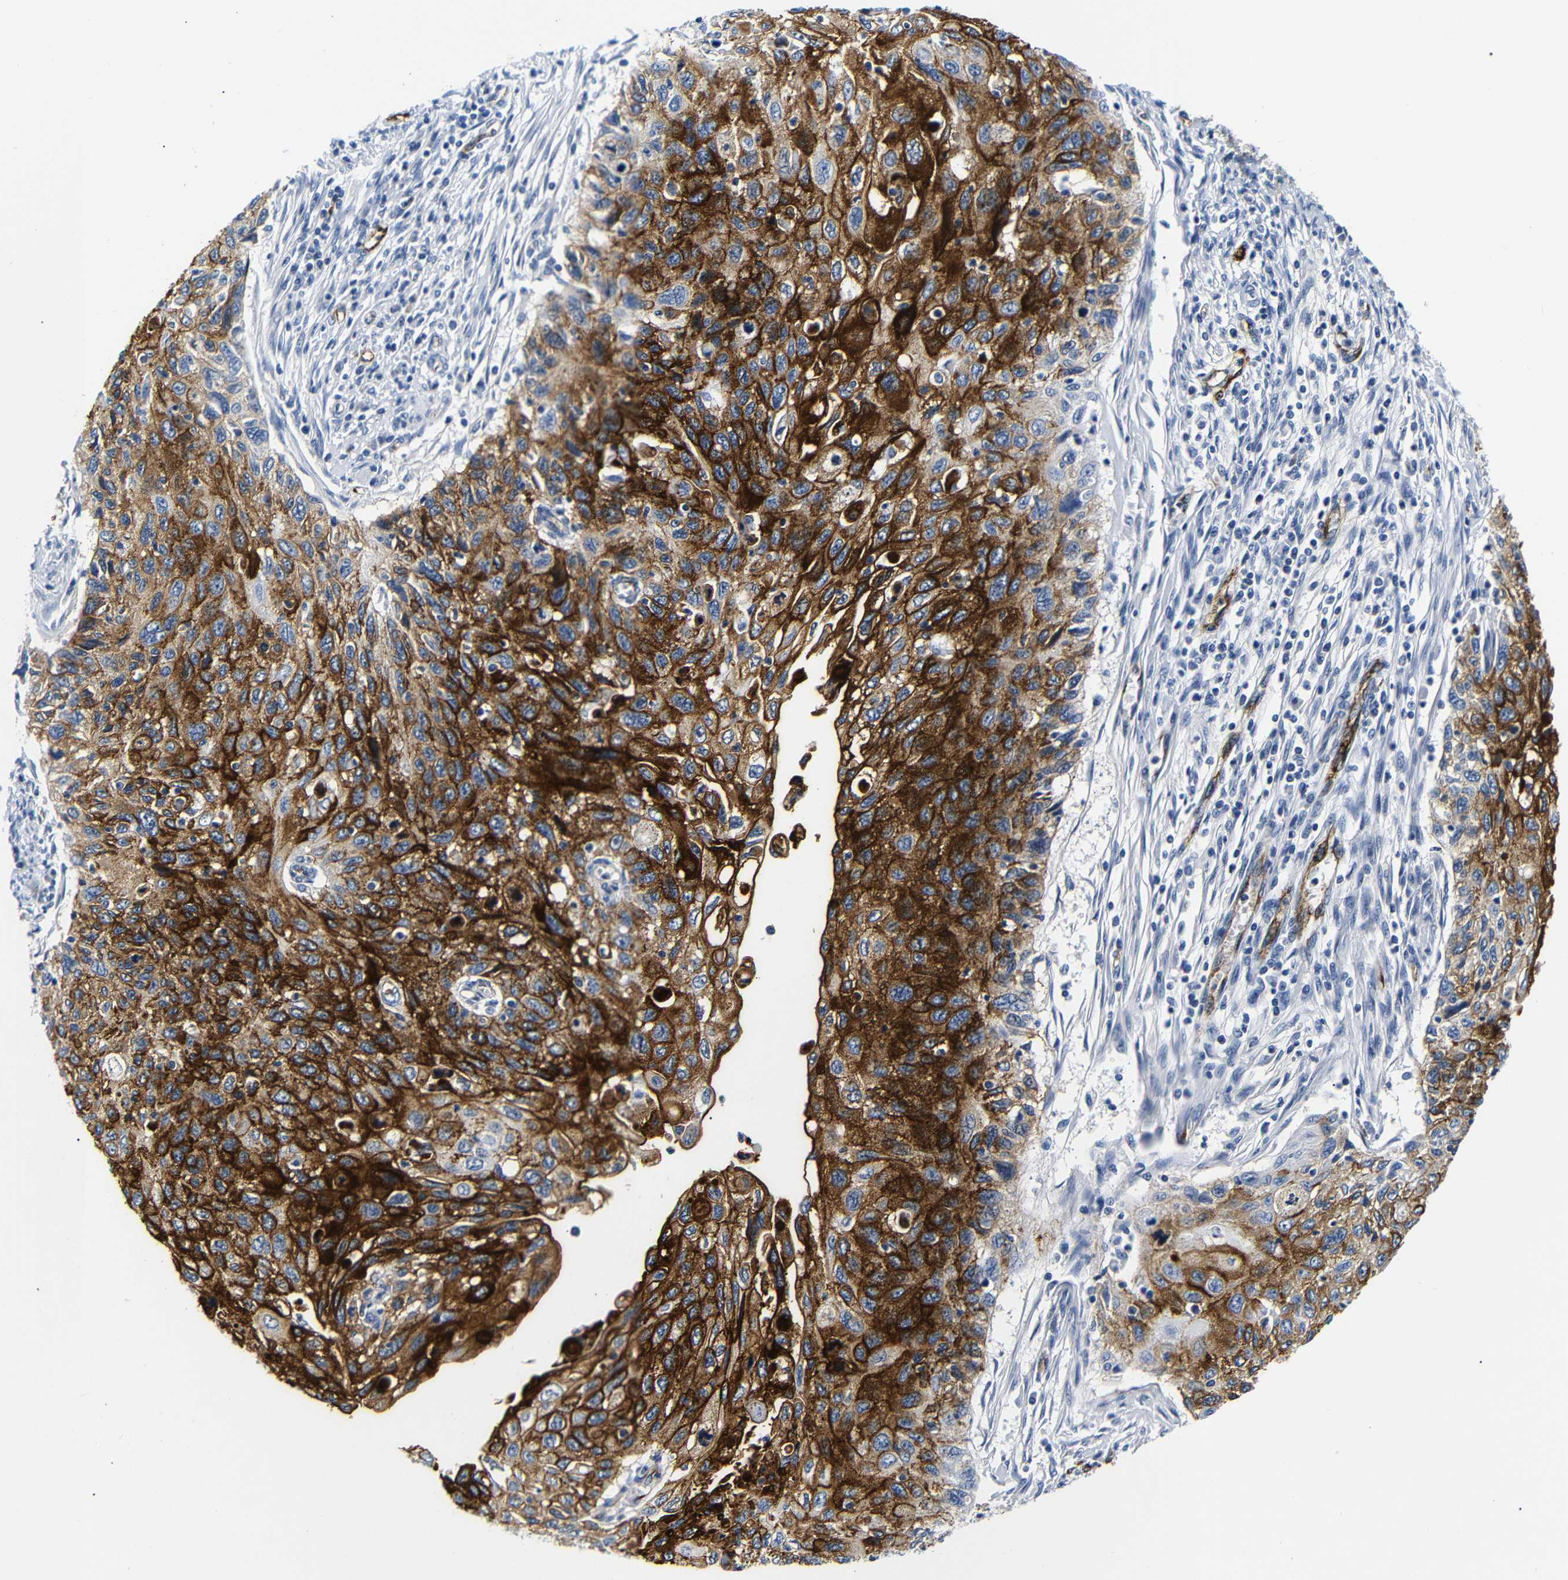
{"staining": {"intensity": "strong", "quantity": ">75%", "location": "cytoplasmic/membranous"}, "tissue": "cervical cancer", "cell_type": "Tumor cells", "image_type": "cancer", "snomed": [{"axis": "morphology", "description": "Squamous cell carcinoma, NOS"}, {"axis": "topography", "description": "Cervix"}], "caption": "Cervical squamous cell carcinoma stained with DAB (3,3'-diaminobenzidine) immunohistochemistry (IHC) shows high levels of strong cytoplasmic/membranous positivity in about >75% of tumor cells.", "gene": "MUC4", "patient": {"sex": "female", "age": 70}}